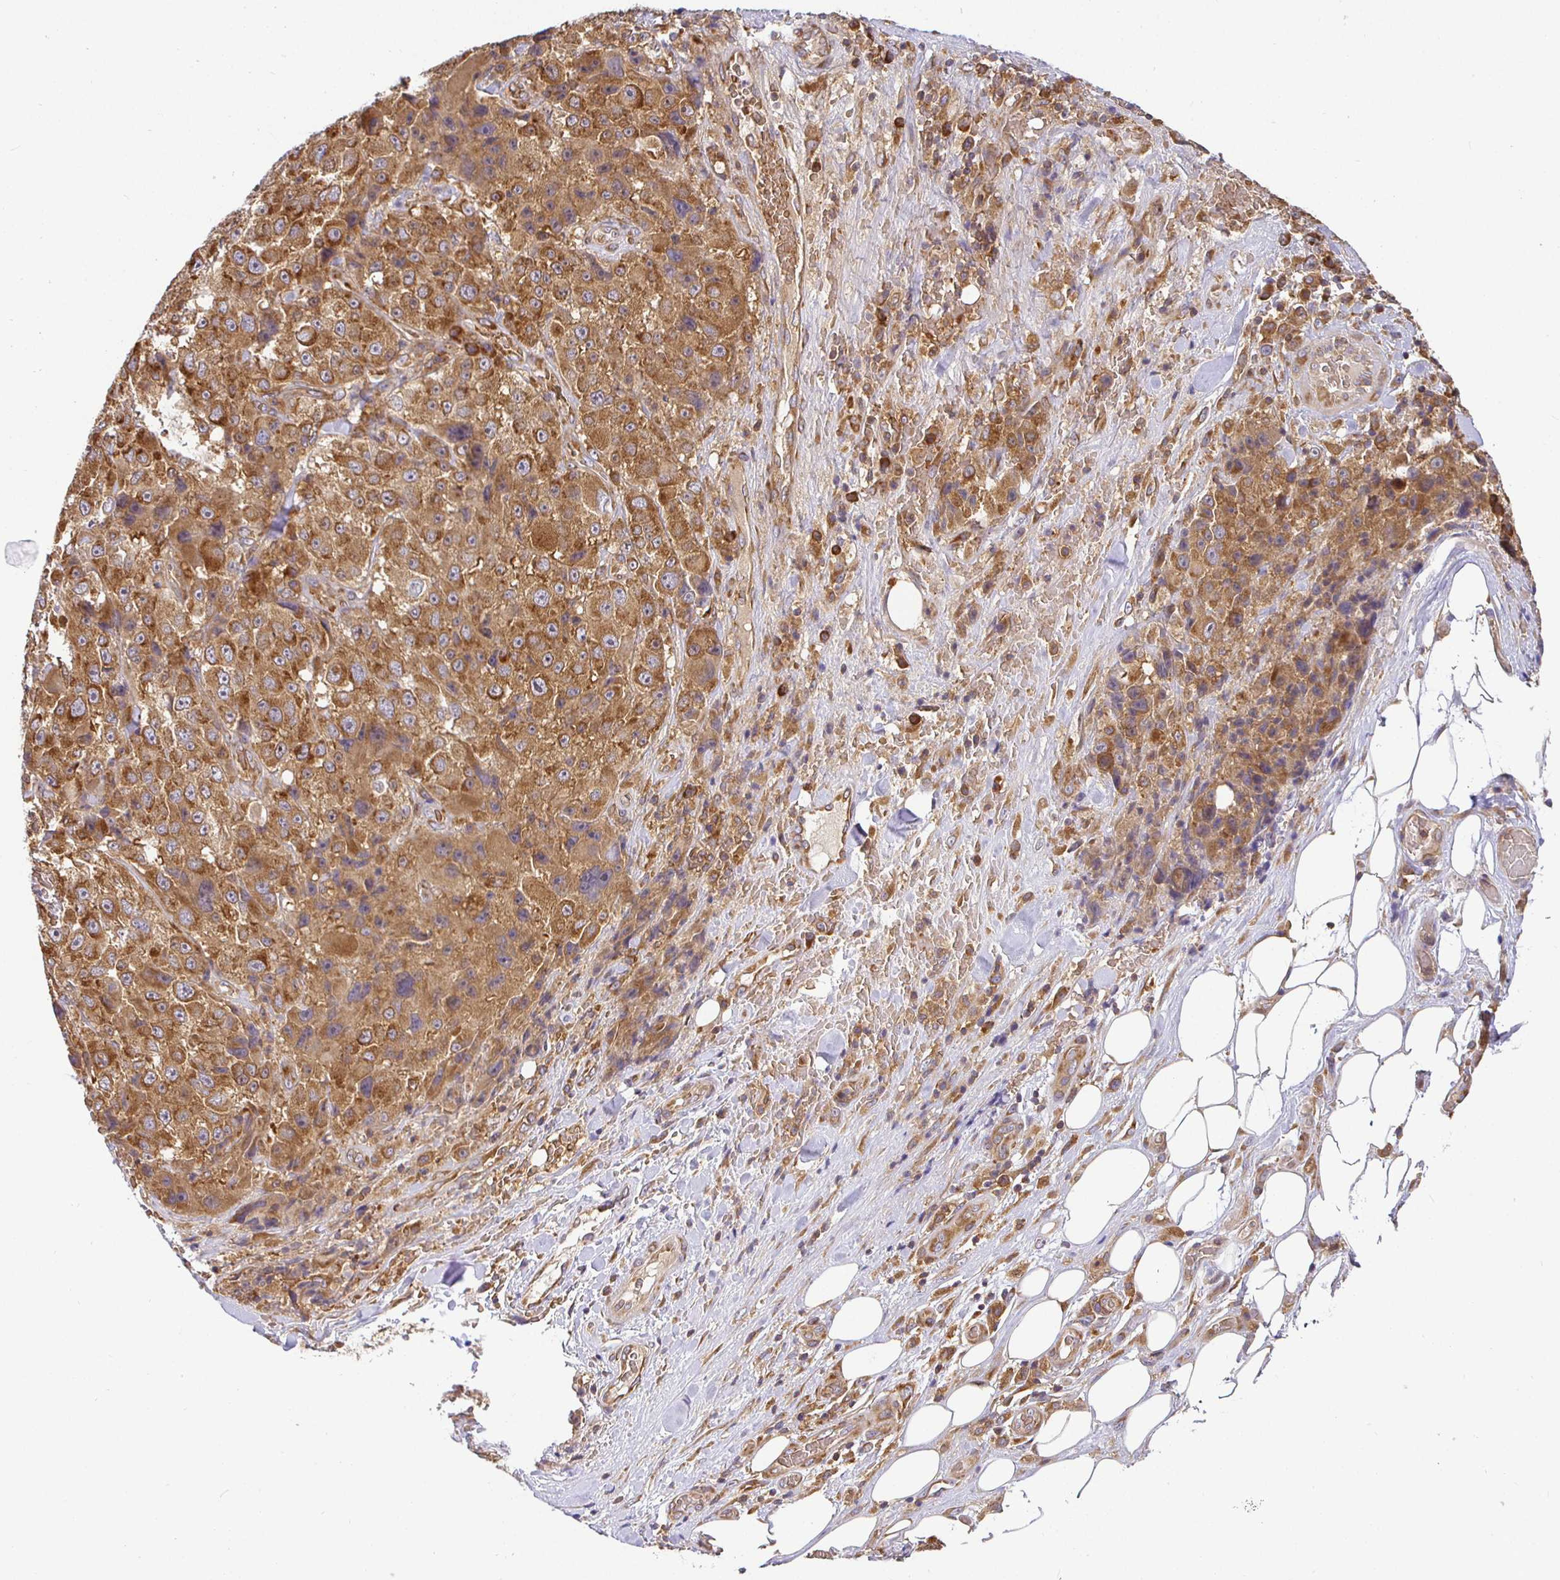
{"staining": {"intensity": "strong", "quantity": ">75%", "location": "cytoplasmic/membranous"}, "tissue": "melanoma", "cell_type": "Tumor cells", "image_type": "cancer", "snomed": [{"axis": "morphology", "description": "Malignant melanoma, Metastatic site"}, {"axis": "topography", "description": "Lymph node"}], "caption": "Malignant melanoma (metastatic site) stained with a protein marker demonstrates strong staining in tumor cells.", "gene": "IRAK1", "patient": {"sex": "male", "age": 62}}